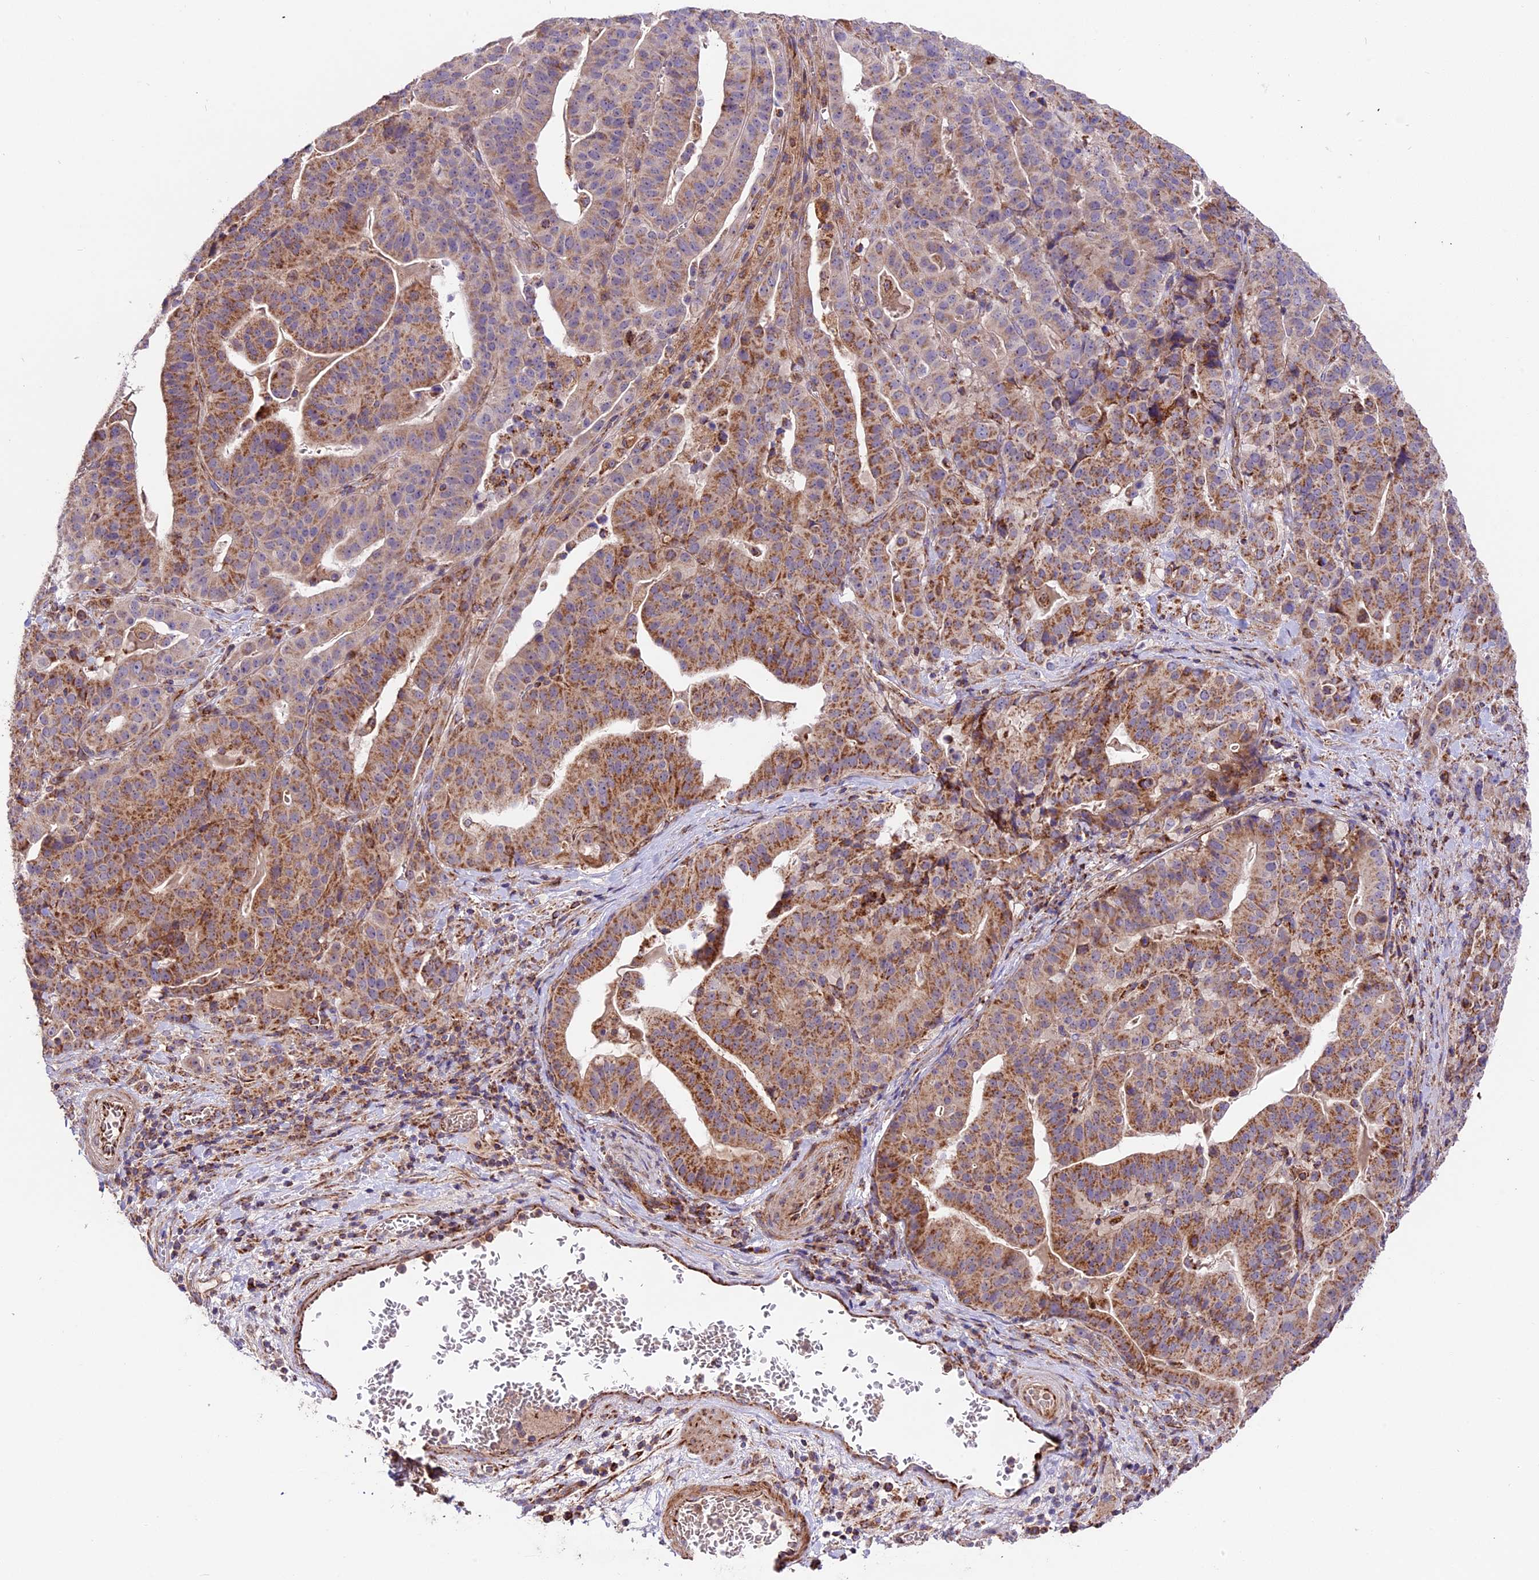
{"staining": {"intensity": "moderate", "quantity": ">75%", "location": "cytoplasmic/membranous"}, "tissue": "stomach cancer", "cell_type": "Tumor cells", "image_type": "cancer", "snomed": [{"axis": "morphology", "description": "Adenocarcinoma, NOS"}, {"axis": "topography", "description": "Stomach"}], "caption": "Immunohistochemistry (IHC) histopathology image of human stomach adenocarcinoma stained for a protein (brown), which exhibits medium levels of moderate cytoplasmic/membranous positivity in approximately >75% of tumor cells.", "gene": "NDUFA8", "patient": {"sex": "male", "age": 48}}